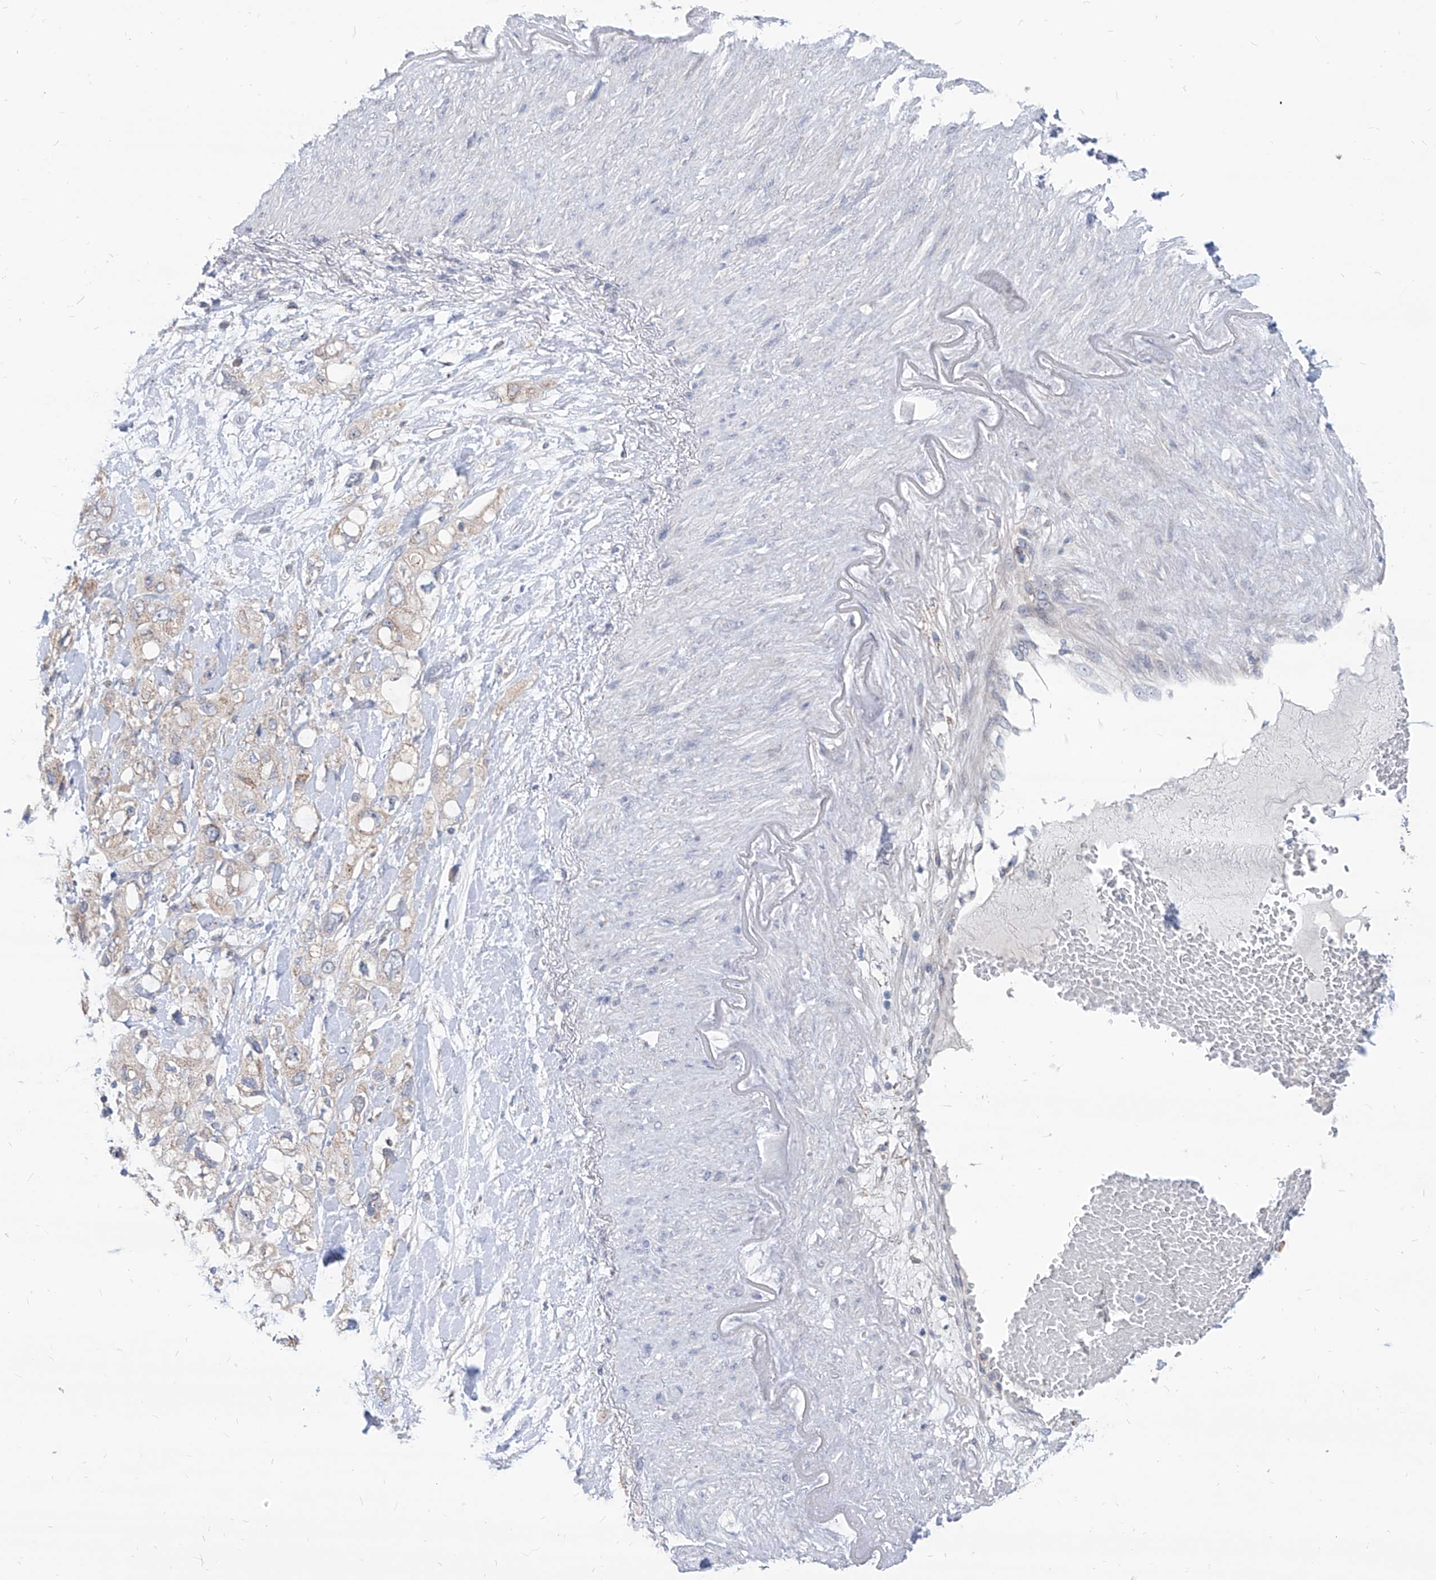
{"staining": {"intensity": "negative", "quantity": "none", "location": "none"}, "tissue": "pancreatic cancer", "cell_type": "Tumor cells", "image_type": "cancer", "snomed": [{"axis": "morphology", "description": "Adenocarcinoma, NOS"}, {"axis": "topography", "description": "Pancreas"}], "caption": "Pancreatic adenocarcinoma was stained to show a protein in brown. There is no significant staining in tumor cells. (Immunohistochemistry, brightfield microscopy, high magnification).", "gene": "AGPS", "patient": {"sex": "female", "age": 56}}